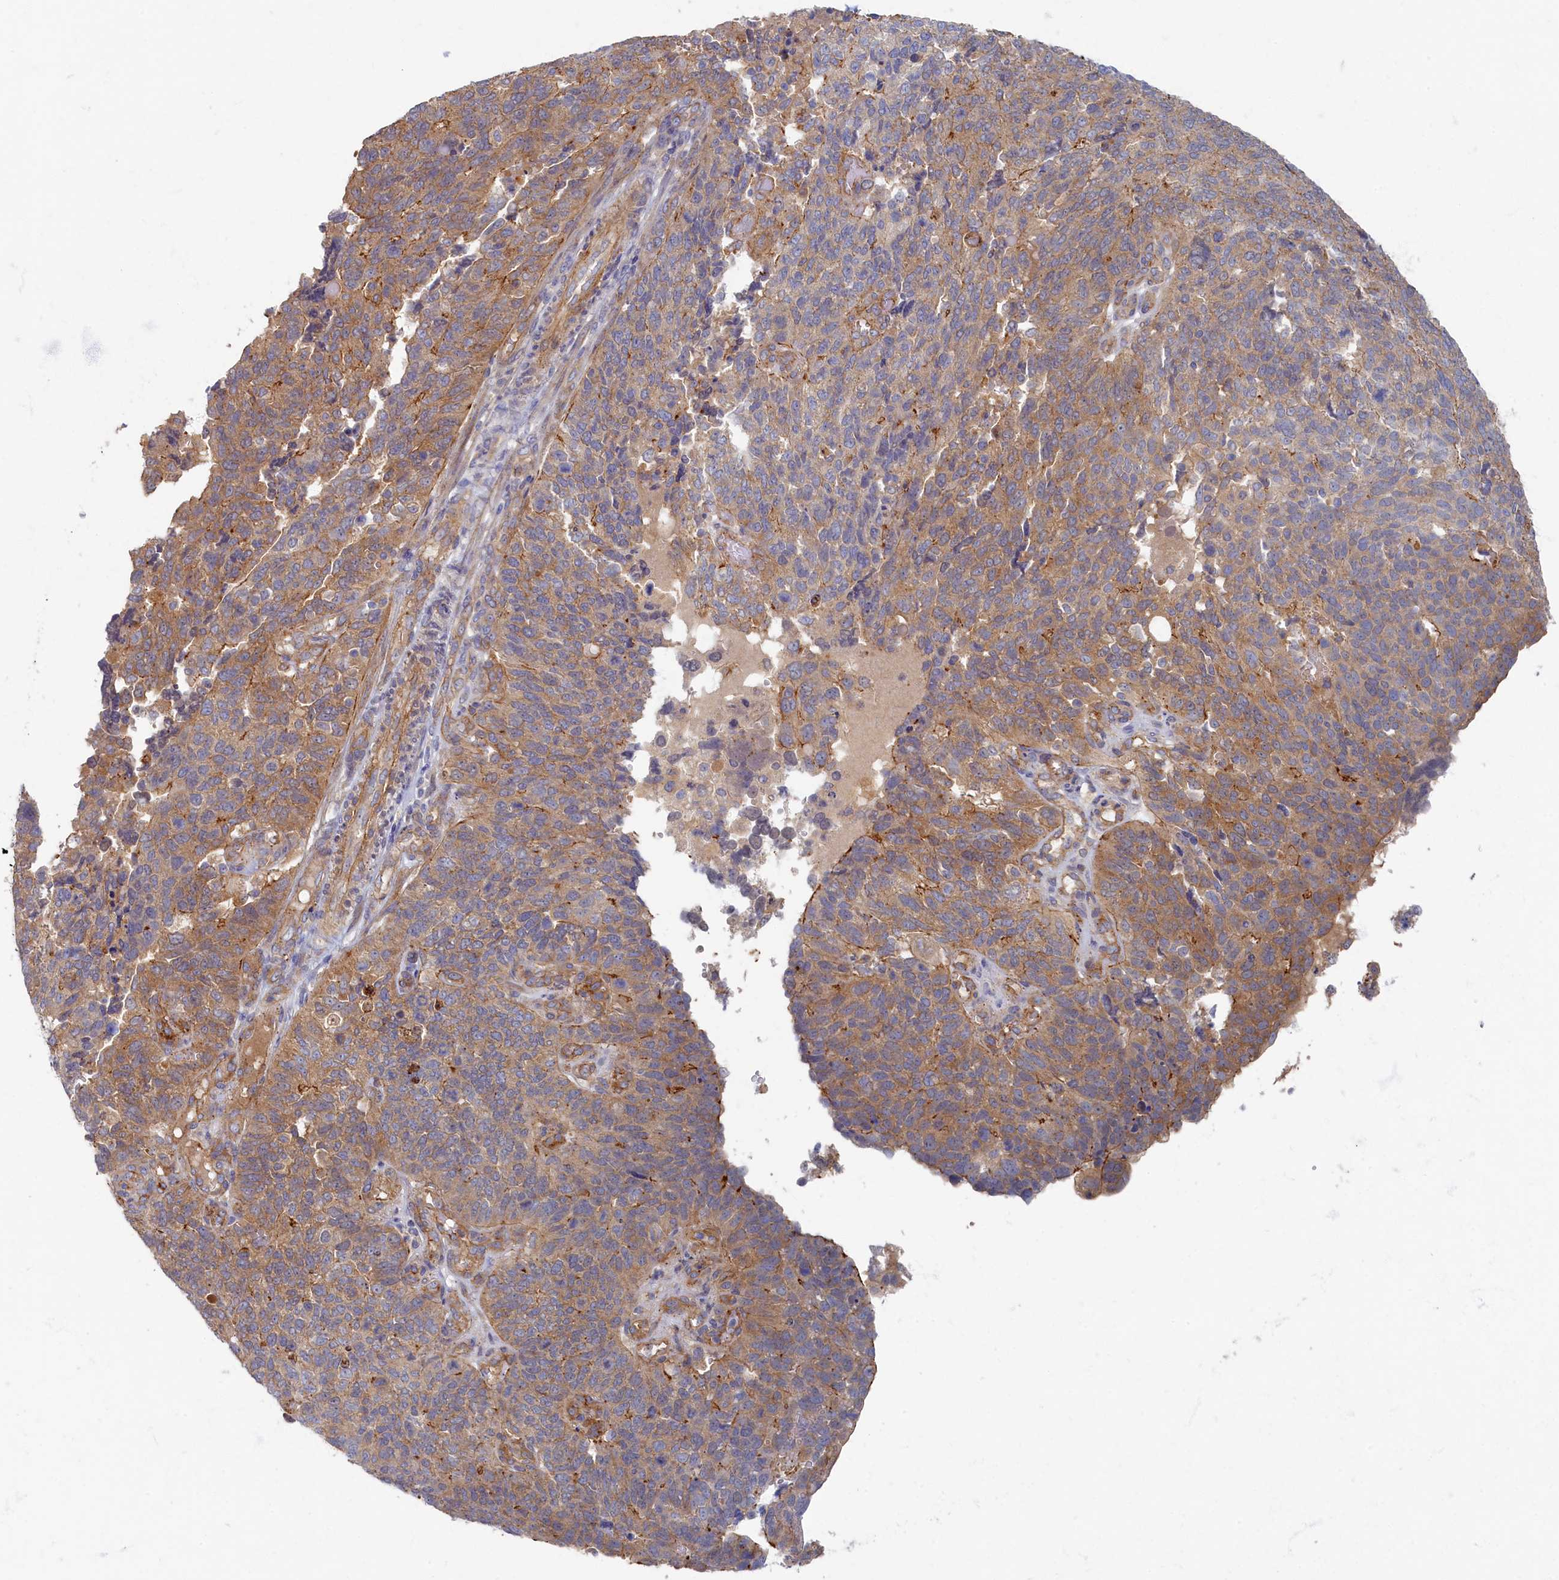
{"staining": {"intensity": "moderate", "quantity": ">75%", "location": "cytoplasmic/membranous"}, "tissue": "endometrial cancer", "cell_type": "Tumor cells", "image_type": "cancer", "snomed": [{"axis": "morphology", "description": "Adenocarcinoma, NOS"}, {"axis": "topography", "description": "Endometrium"}], "caption": "Brown immunohistochemical staining in human endometrial adenocarcinoma shows moderate cytoplasmic/membranous expression in approximately >75% of tumor cells.", "gene": "PSMG2", "patient": {"sex": "female", "age": 66}}